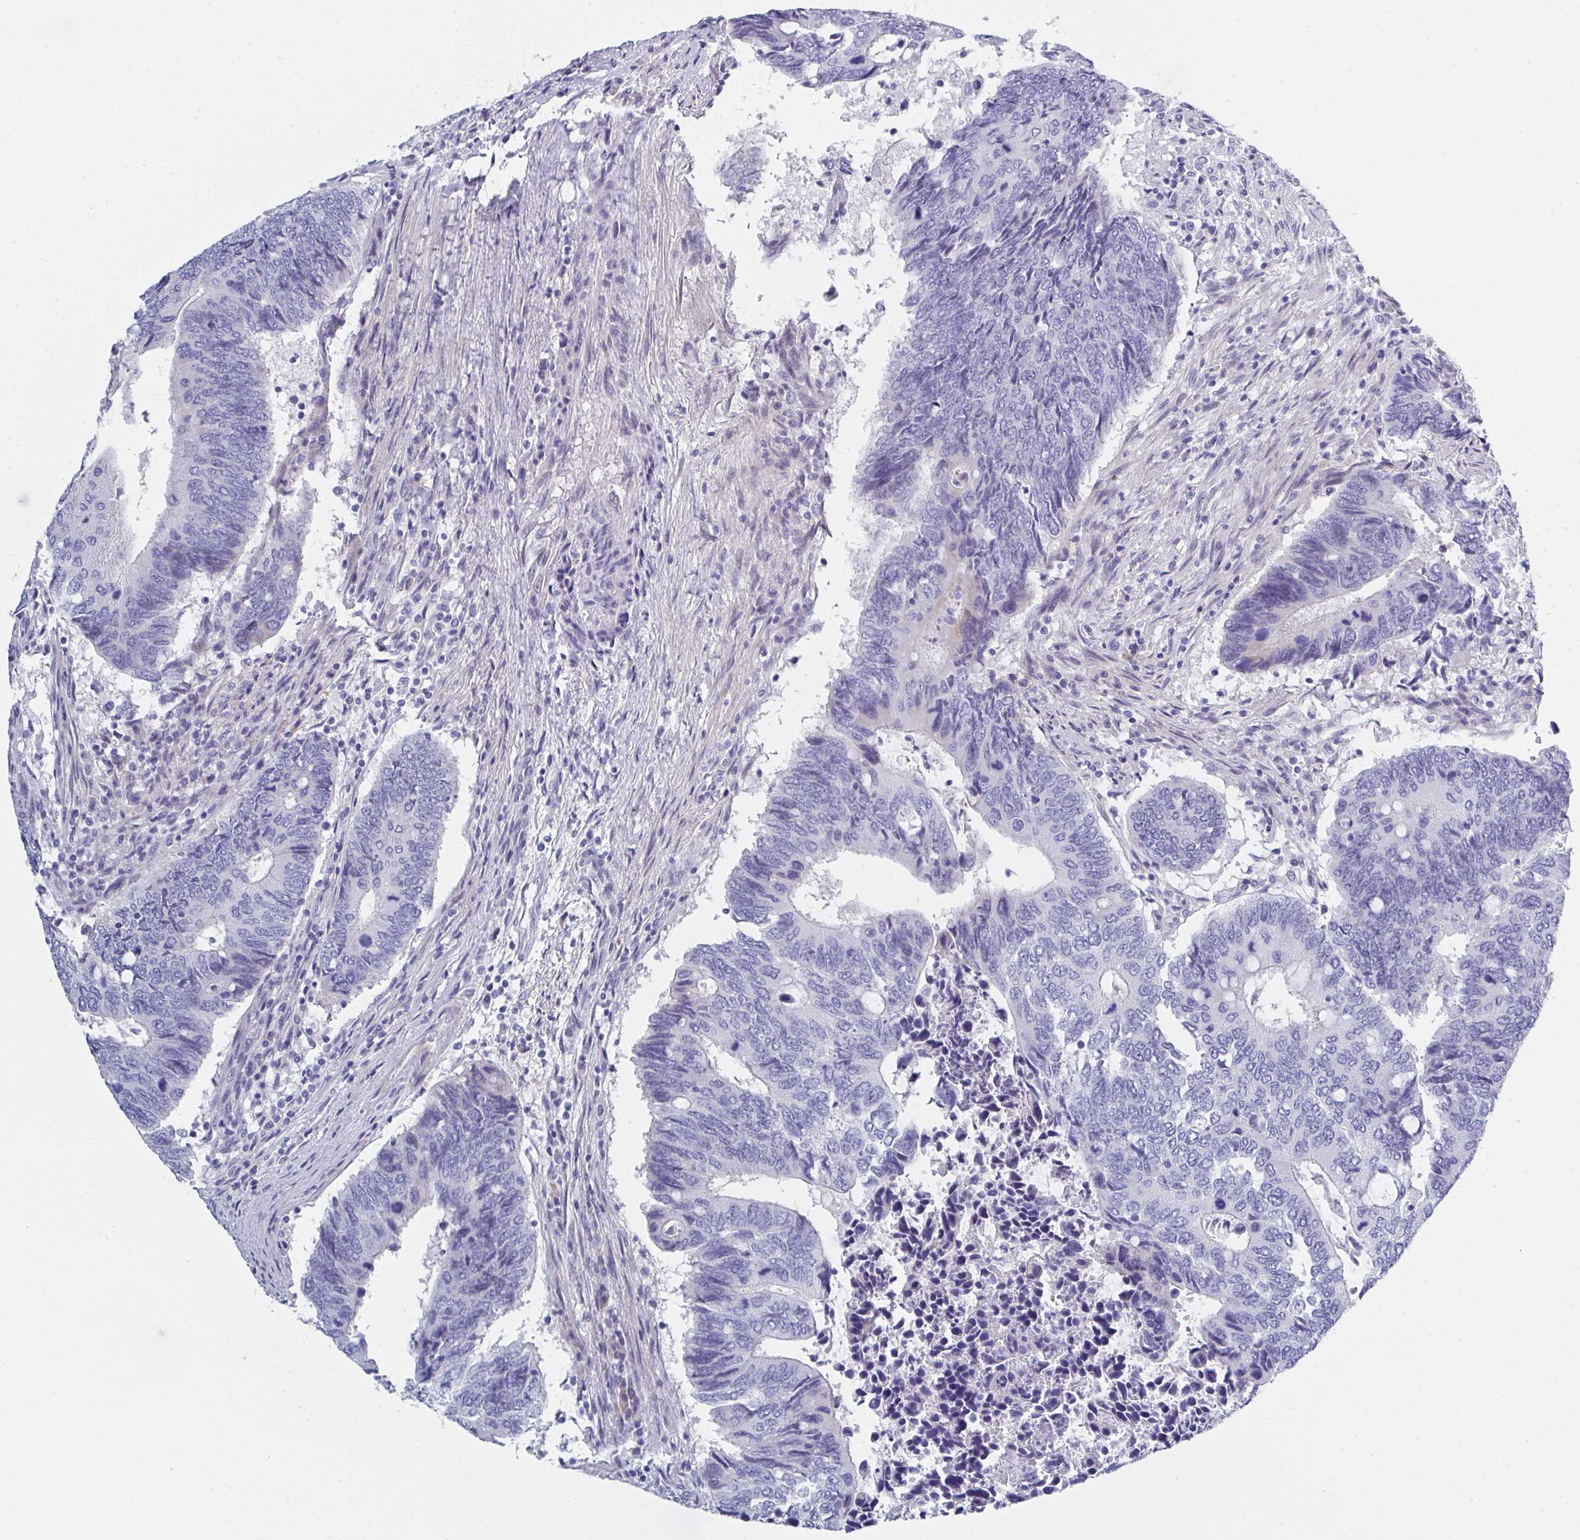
{"staining": {"intensity": "negative", "quantity": "none", "location": "none"}, "tissue": "colorectal cancer", "cell_type": "Tumor cells", "image_type": "cancer", "snomed": [{"axis": "morphology", "description": "Adenocarcinoma, NOS"}, {"axis": "topography", "description": "Colon"}], "caption": "Tumor cells show no significant staining in colorectal cancer (adenocarcinoma).", "gene": "FBXO47", "patient": {"sex": "male", "age": 87}}